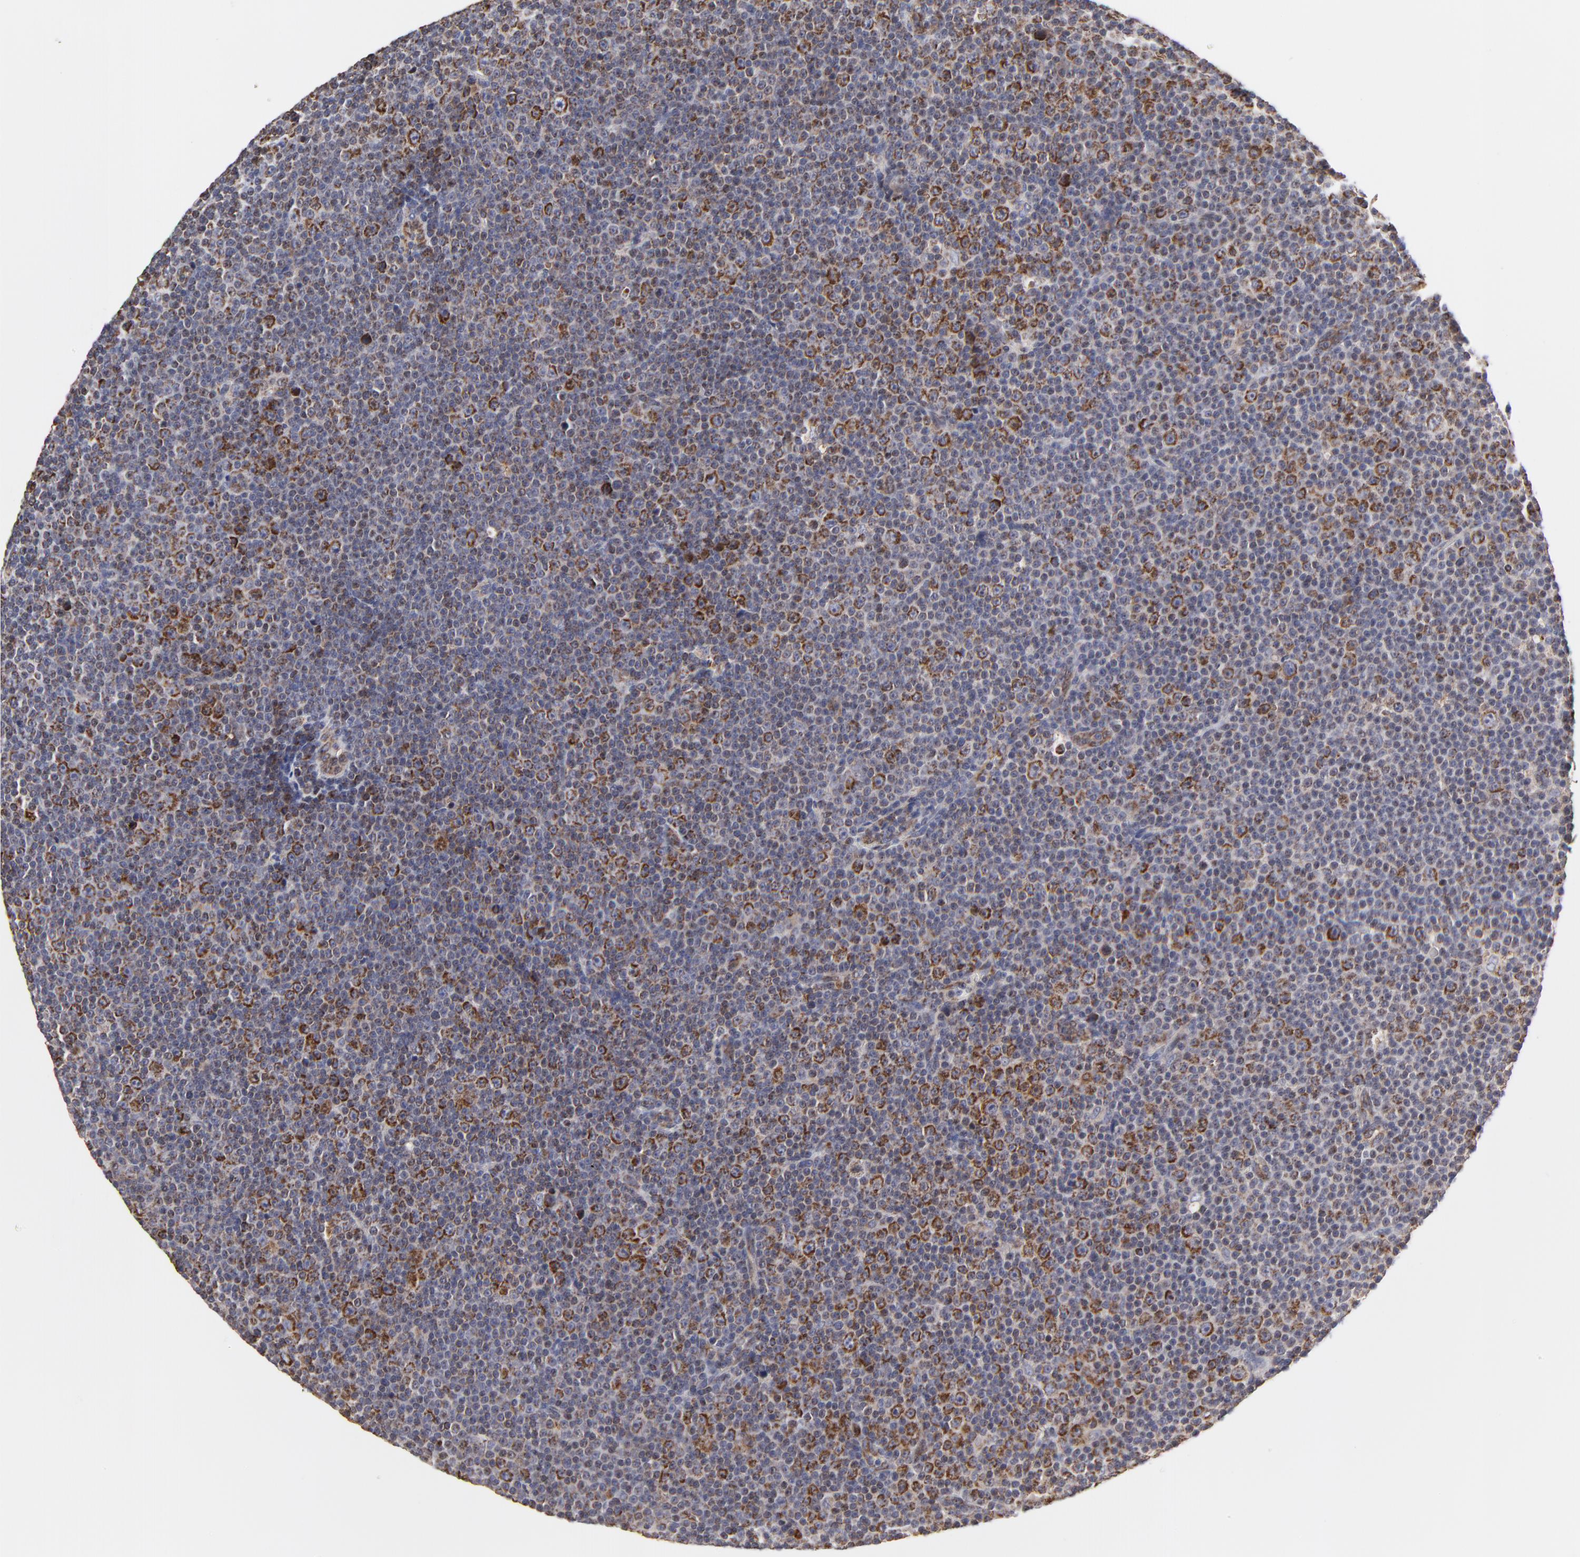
{"staining": {"intensity": "moderate", "quantity": "25%-75%", "location": "cytoplasmic/membranous"}, "tissue": "lymphoma", "cell_type": "Tumor cells", "image_type": "cancer", "snomed": [{"axis": "morphology", "description": "Malignant lymphoma, non-Hodgkin's type, Low grade"}, {"axis": "topography", "description": "Lymph node"}], "caption": "IHC staining of lymphoma, which reveals medium levels of moderate cytoplasmic/membranous positivity in approximately 25%-75% of tumor cells indicating moderate cytoplasmic/membranous protein positivity. The staining was performed using DAB (3,3'-diaminobenzidine) (brown) for protein detection and nuclei were counterstained in hematoxylin (blue).", "gene": "ZNF550", "patient": {"sex": "female", "age": 67}}